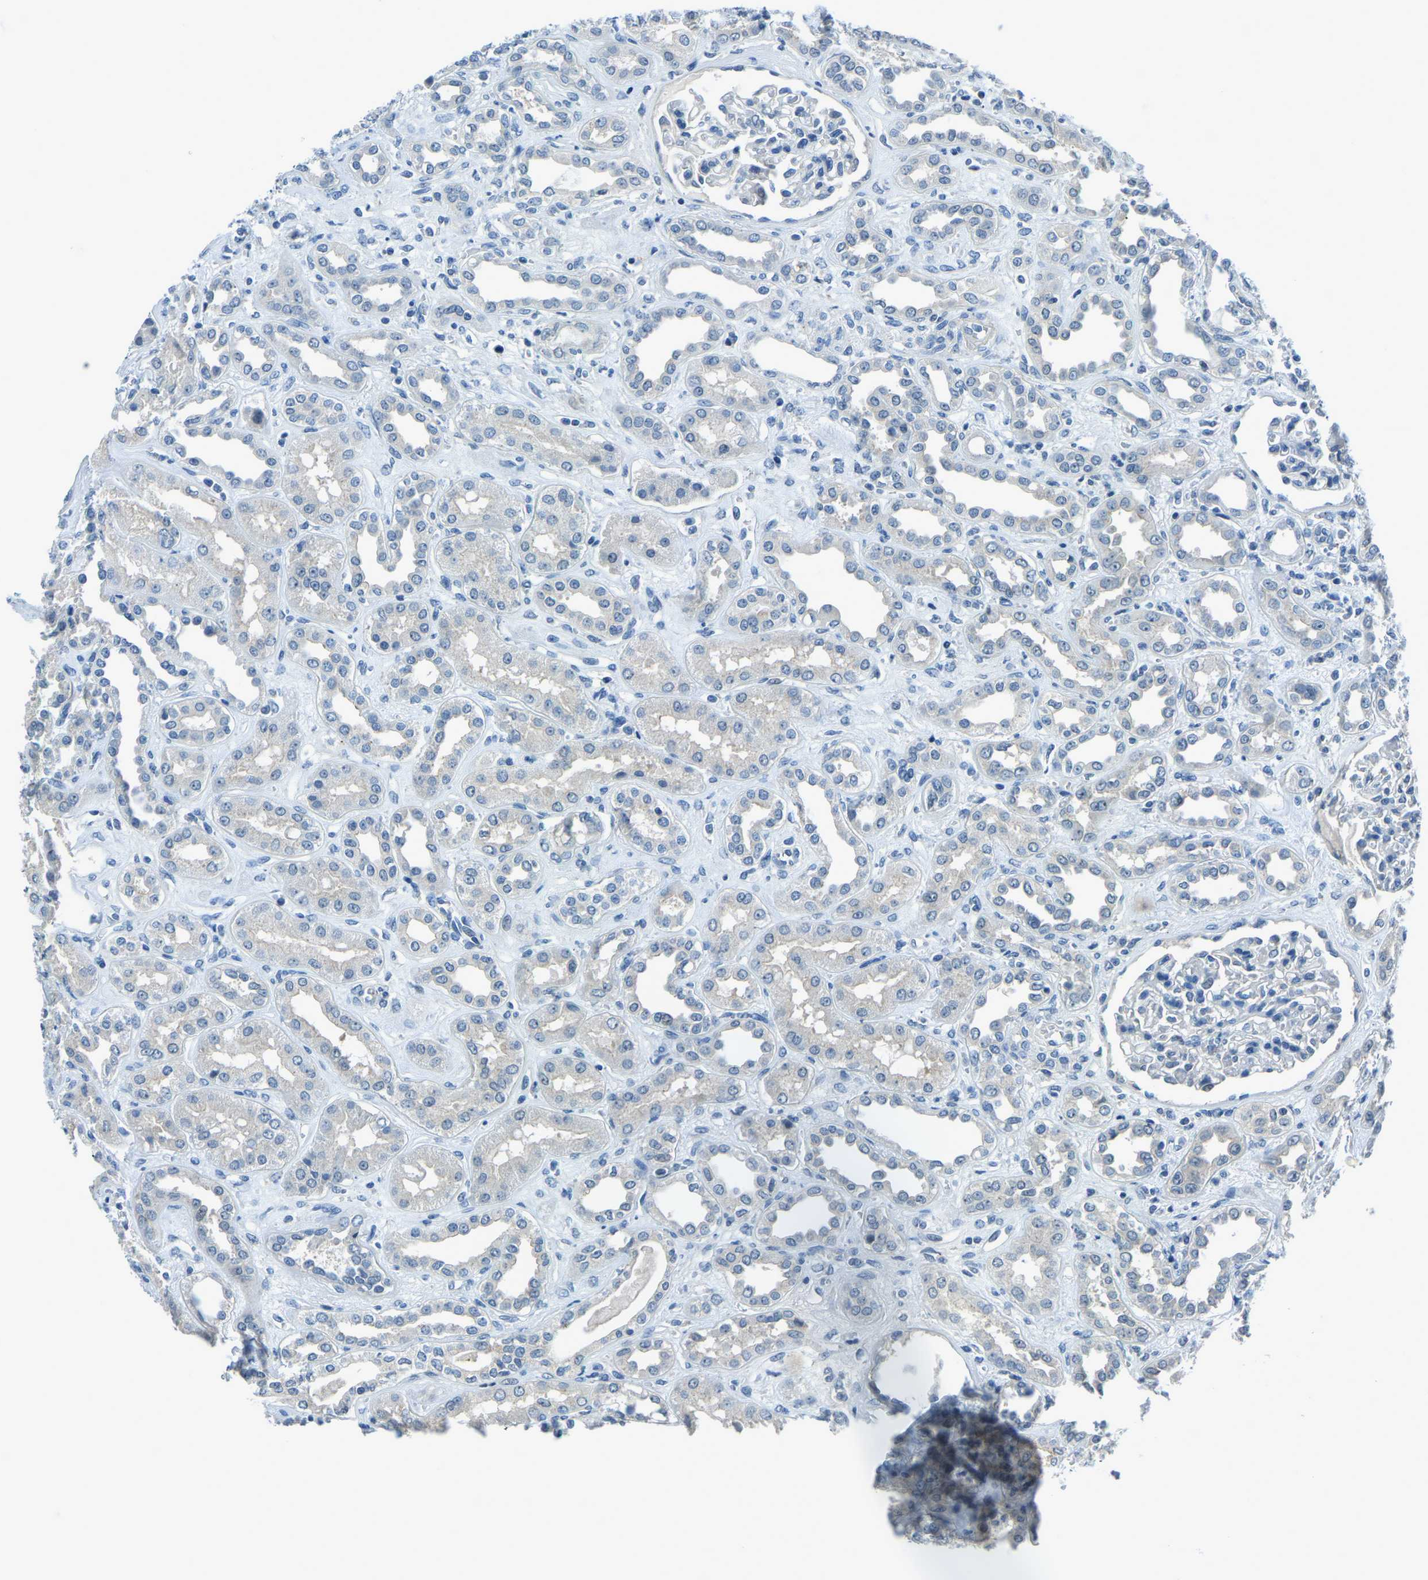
{"staining": {"intensity": "negative", "quantity": "none", "location": "none"}, "tissue": "kidney", "cell_type": "Cells in glomeruli", "image_type": "normal", "snomed": [{"axis": "morphology", "description": "Normal tissue, NOS"}, {"axis": "topography", "description": "Kidney"}], "caption": "This is a histopathology image of immunohistochemistry (IHC) staining of unremarkable kidney, which shows no expression in cells in glomeruli. The staining is performed using DAB (3,3'-diaminobenzidine) brown chromogen with nuclei counter-stained in using hematoxylin.", "gene": "RRP1", "patient": {"sex": "male", "age": 59}}